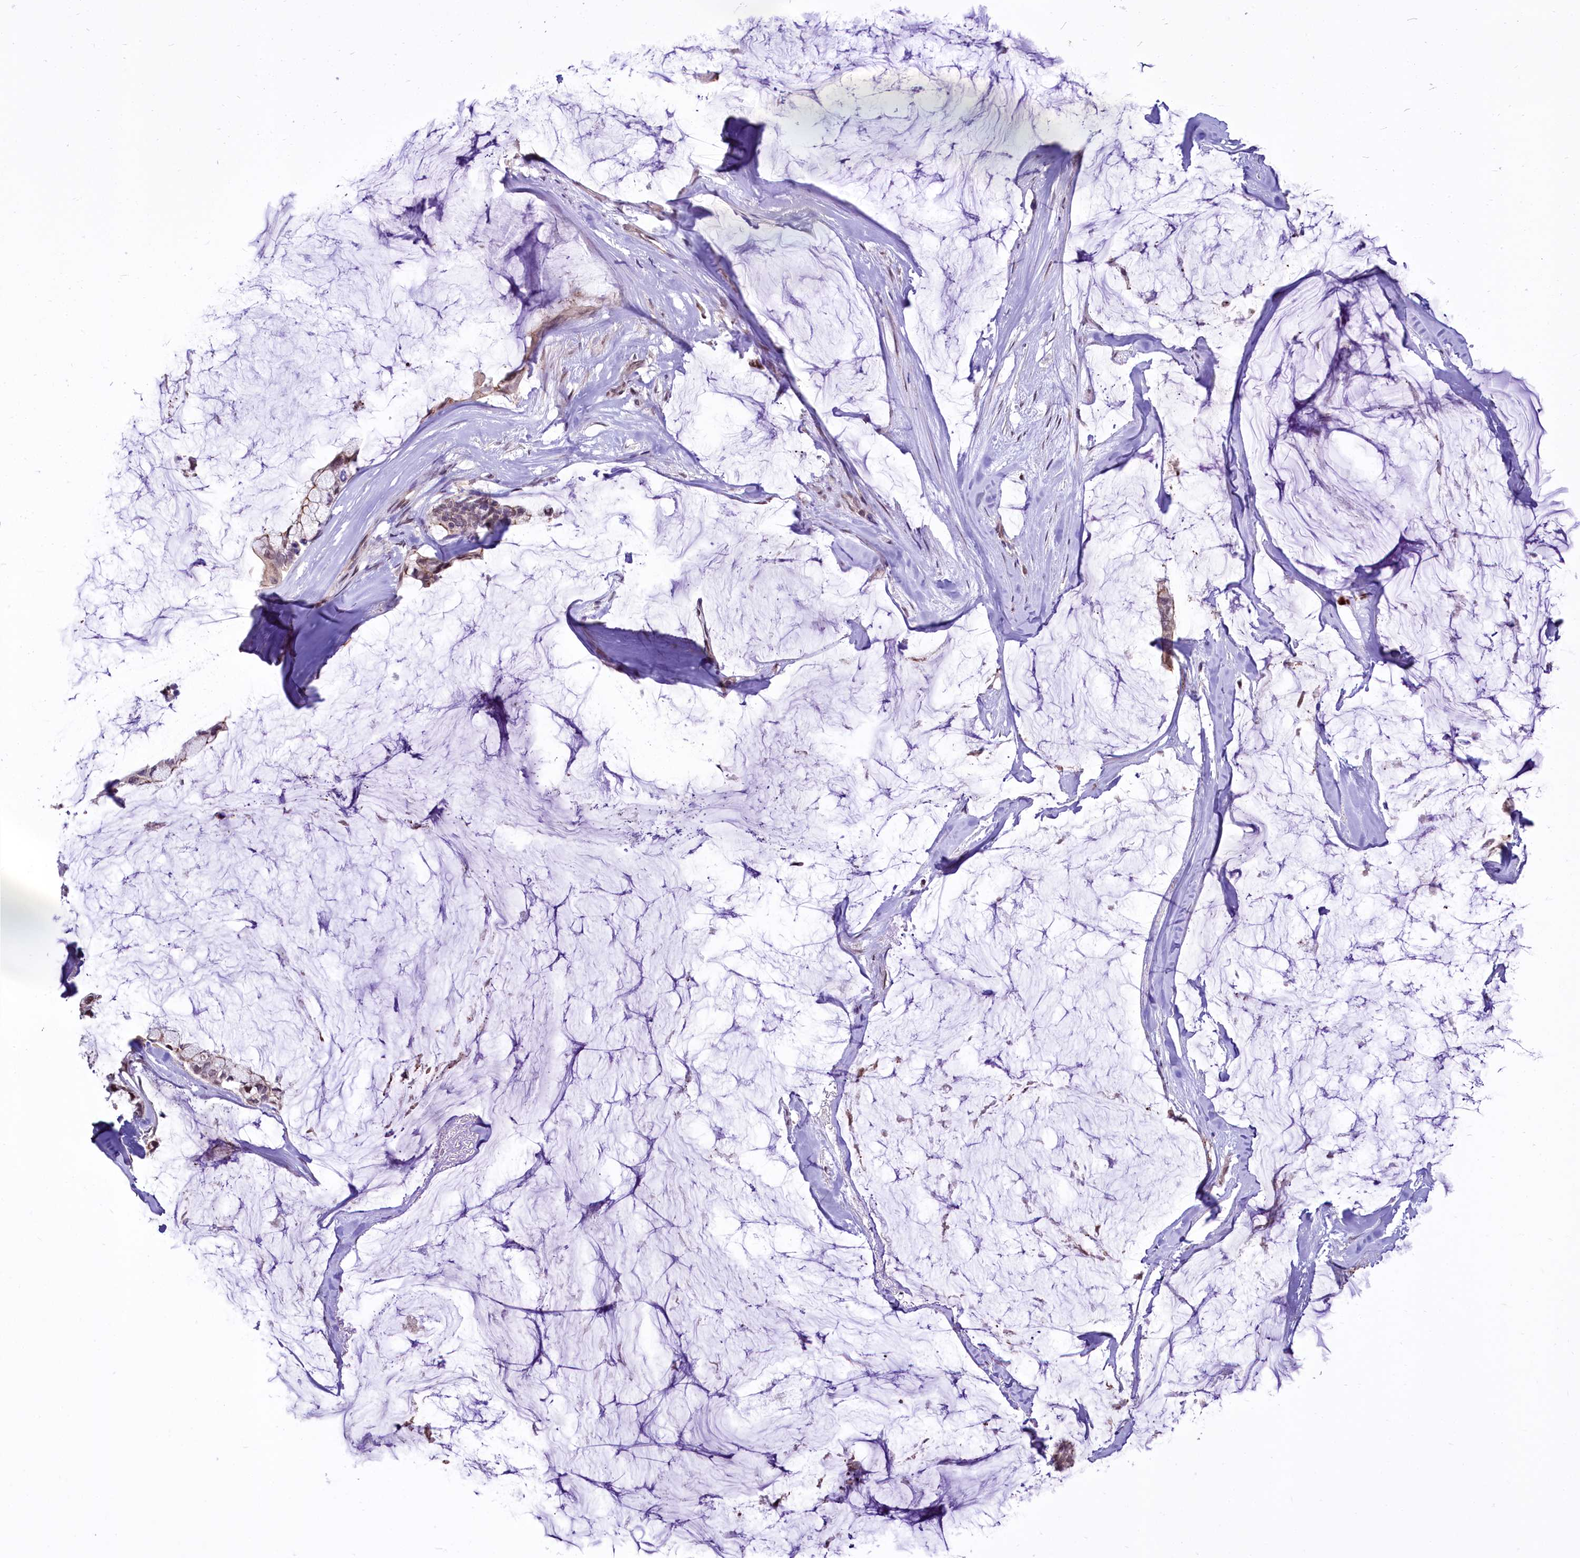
{"staining": {"intensity": "weak", "quantity": "<25%", "location": "cytoplasmic/membranous"}, "tissue": "ovarian cancer", "cell_type": "Tumor cells", "image_type": "cancer", "snomed": [{"axis": "morphology", "description": "Cystadenocarcinoma, mucinous, NOS"}, {"axis": "topography", "description": "Ovary"}], "caption": "Tumor cells show no significant protein positivity in ovarian cancer (mucinous cystadenocarcinoma).", "gene": "BANK1", "patient": {"sex": "female", "age": 39}}